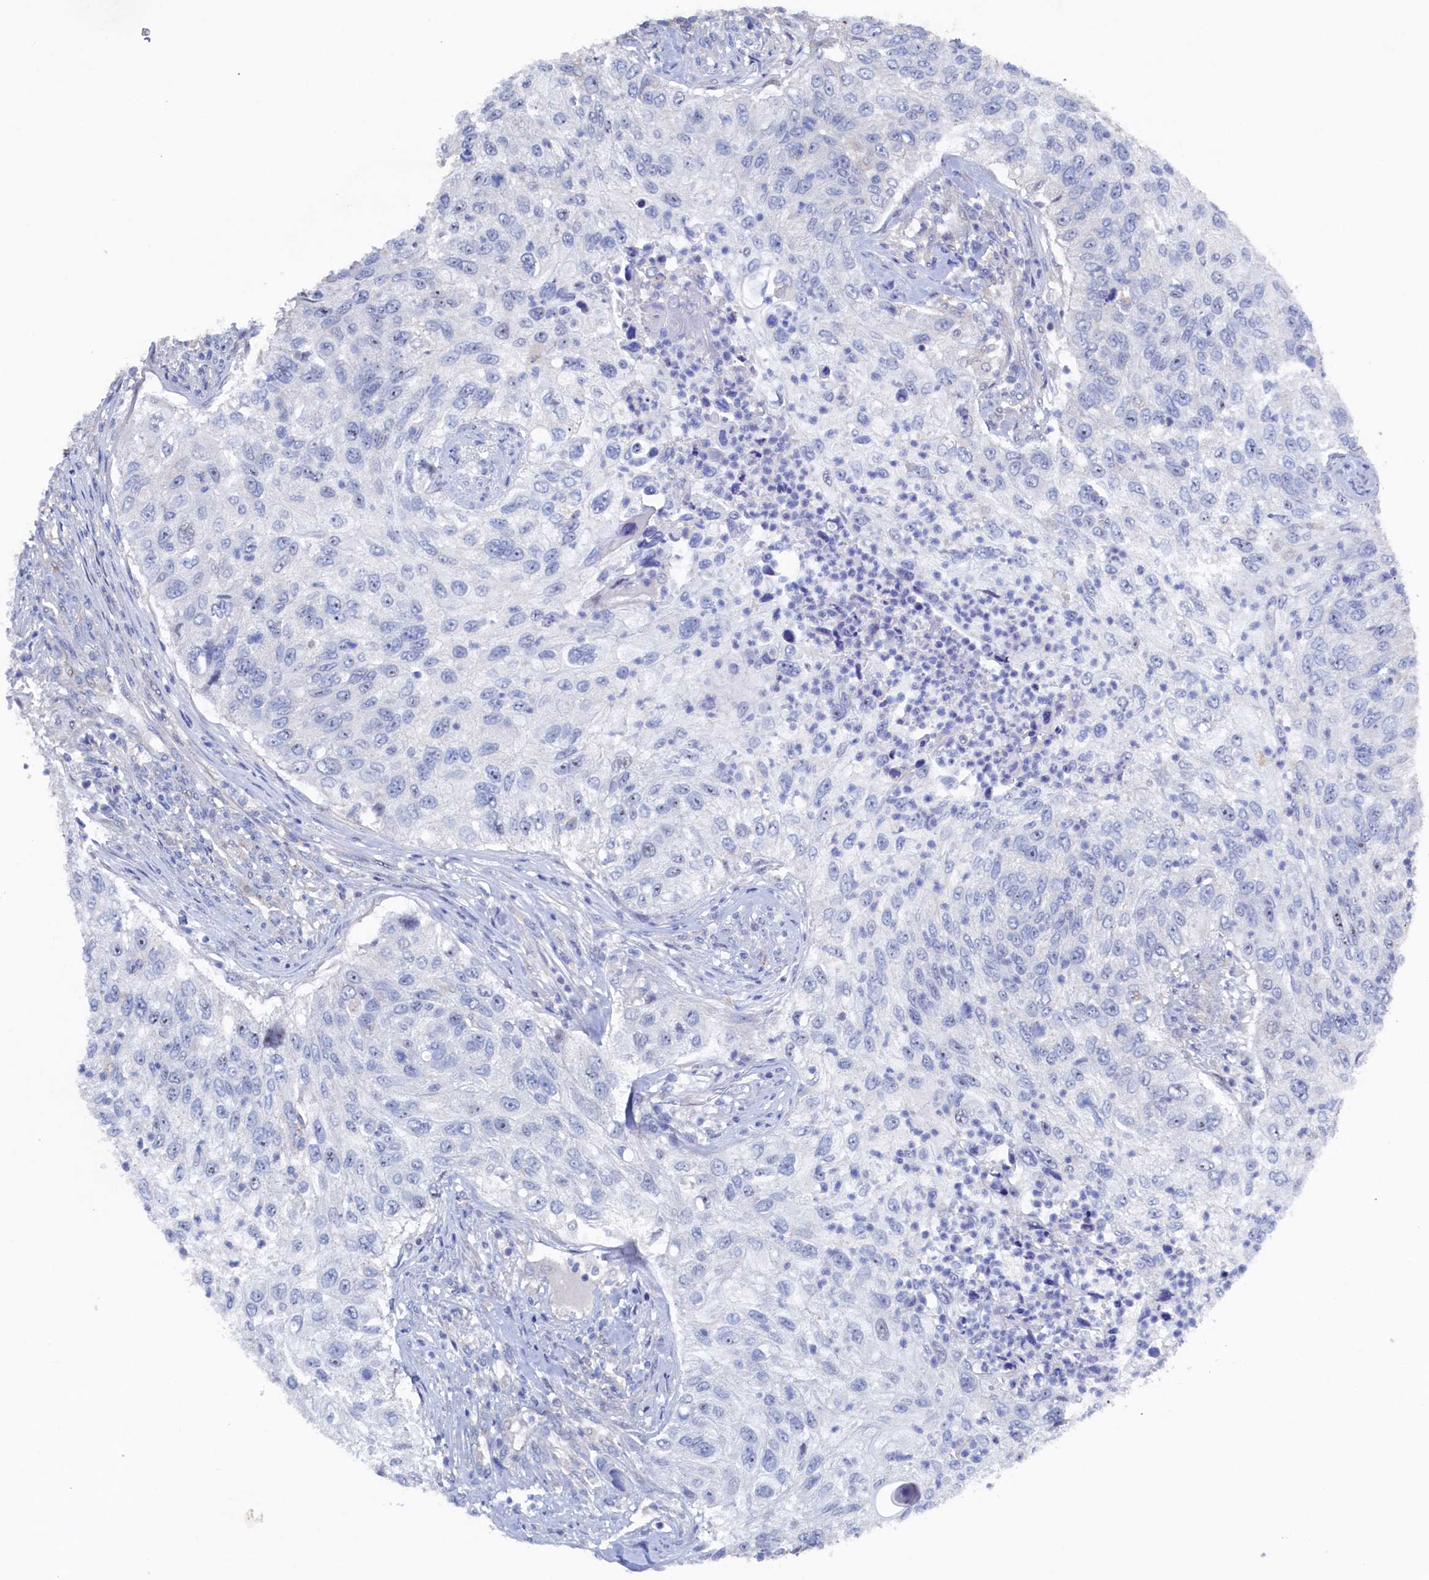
{"staining": {"intensity": "negative", "quantity": "none", "location": "none"}, "tissue": "urothelial cancer", "cell_type": "Tumor cells", "image_type": "cancer", "snomed": [{"axis": "morphology", "description": "Urothelial carcinoma, High grade"}, {"axis": "topography", "description": "Urinary bladder"}], "caption": "This photomicrograph is of urothelial cancer stained with IHC to label a protein in brown with the nuclei are counter-stained blue. There is no staining in tumor cells.", "gene": "CBLIF", "patient": {"sex": "female", "age": 60}}